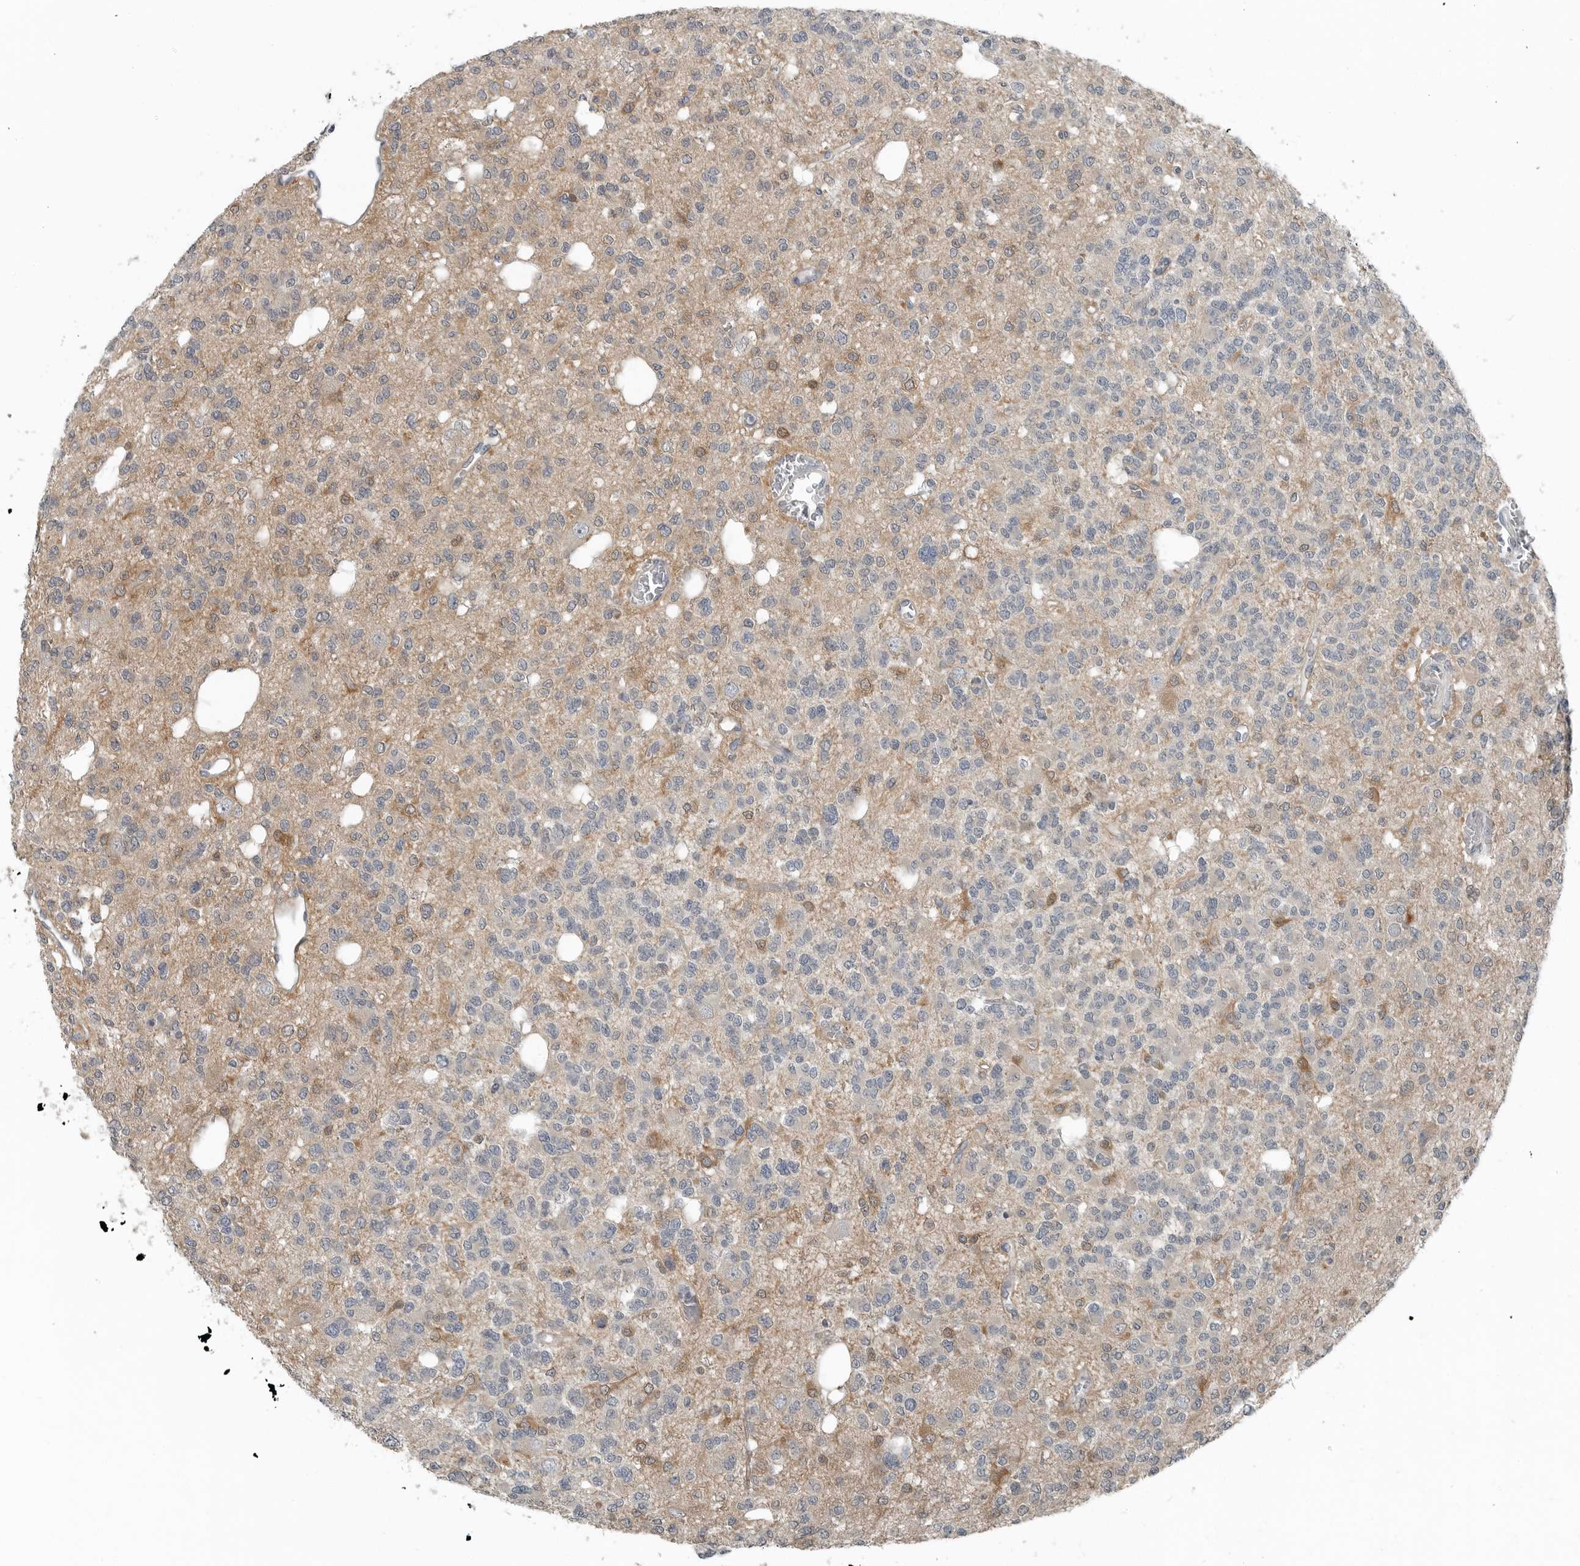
{"staining": {"intensity": "negative", "quantity": "none", "location": "none"}, "tissue": "glioma", "cell_type": "Tumor cells", "image_type": "cancer", "snomed": [{"axis": "morphology", "description": "Glioma, malignant, Low grade"}, {"axis": "topography", "description": "Brain"}], "caption": "There is no significant expression in tumor cells of low-grade glioma (malignant).", "gene": "KYAT1", "patient": {"sex": "male", "age": 38}}